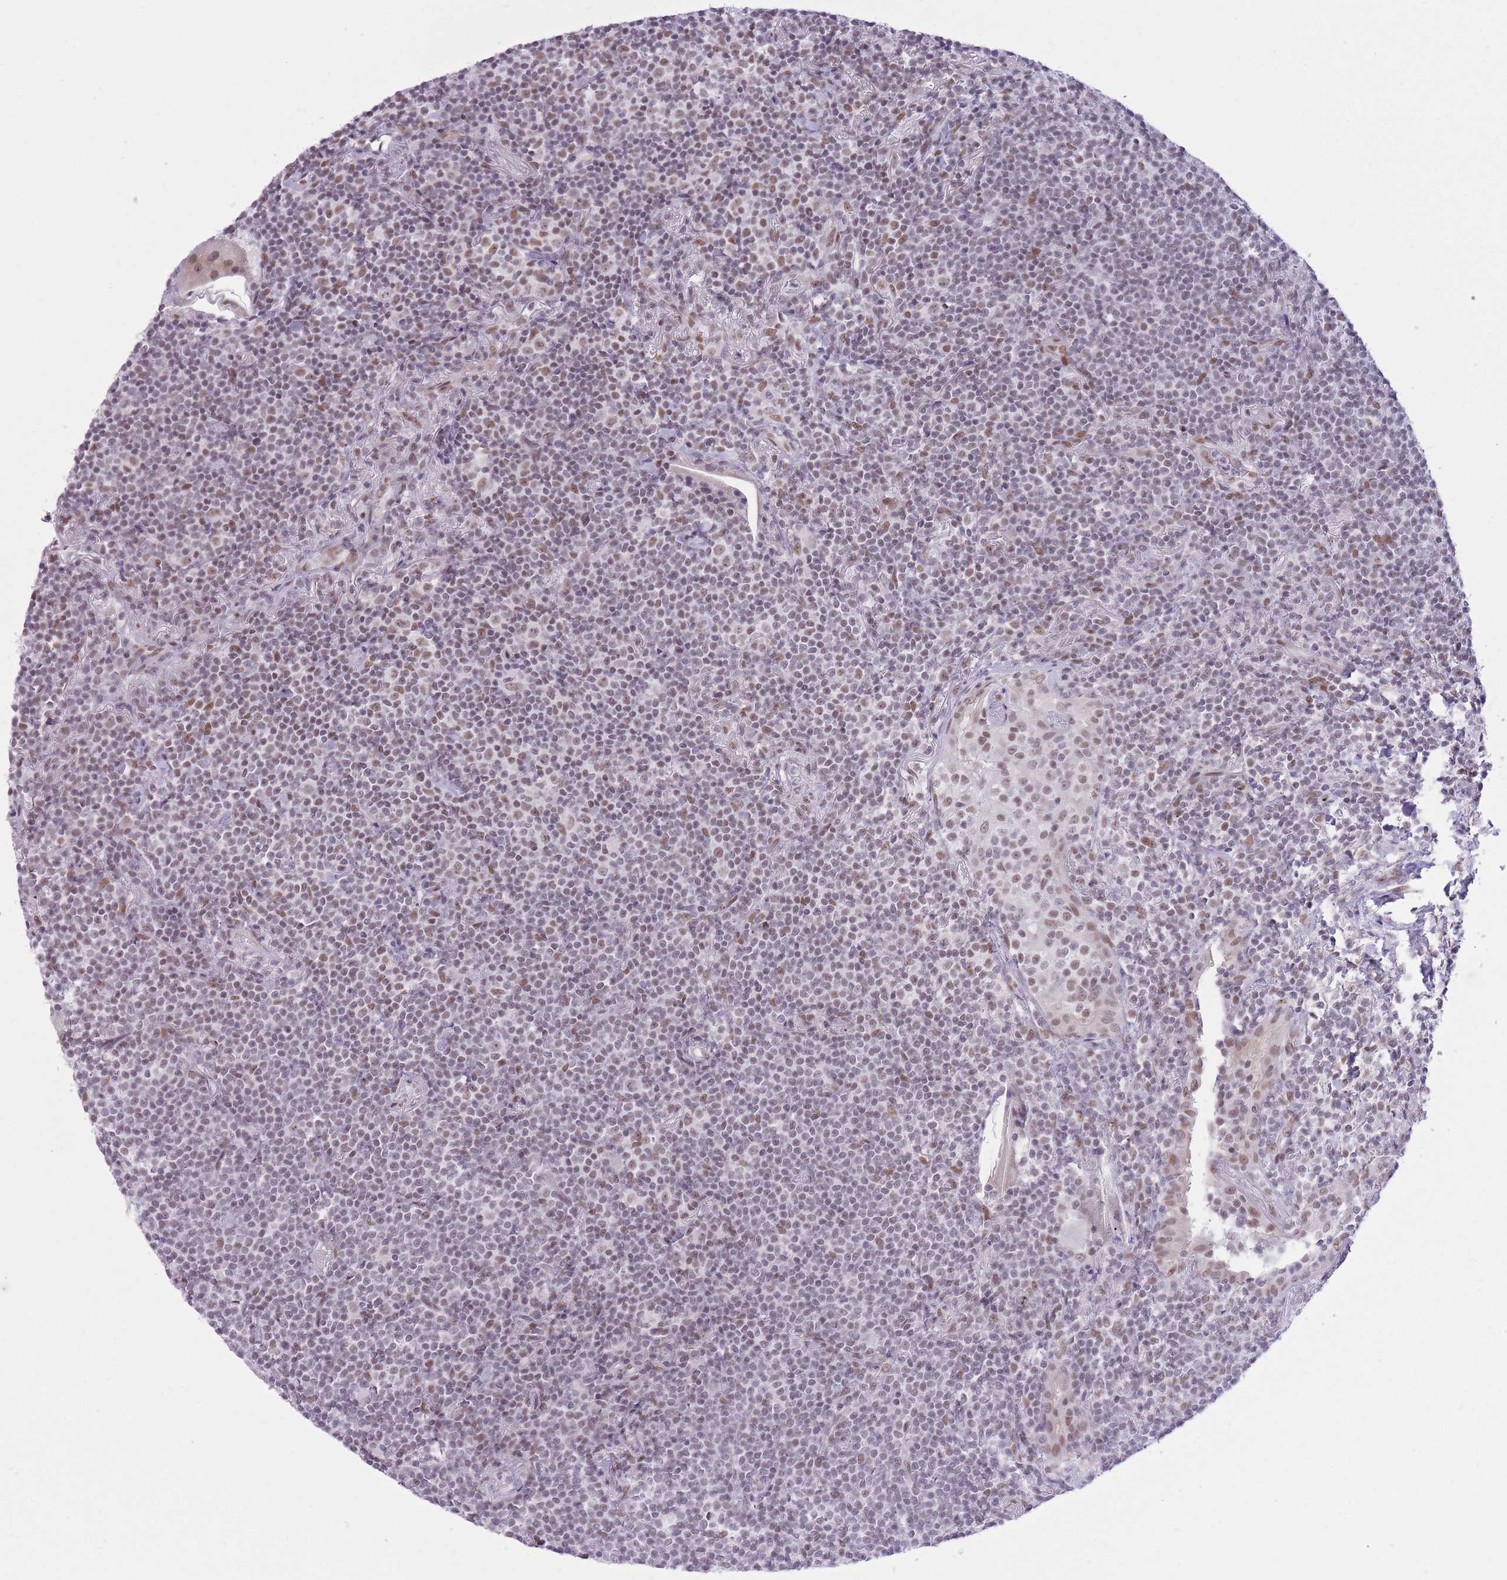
{"staining": {"intensity": "moderate", "quantity": "25%-75%", "location": "nuclear"}, "tissue": "lymphoma", "cell_type": "Tumor cells", "image_type": "cancer", "snomed": [{"axis": "morphology", "description": "Malignant lymphoma, non-Hodgkin's type, Low grade"}, {"axis": "topography", "description": "Lung"}], "caption": "Immunohistochemistry of human malignant lymphoma, non-Hodgkin's type (low-grade) exhibits medium levels of moderate nuclear staining in approximately 25%-75% of tumor cells.", "gene": "ZBED5", "patient": {"sex": "female", "age": 71}}